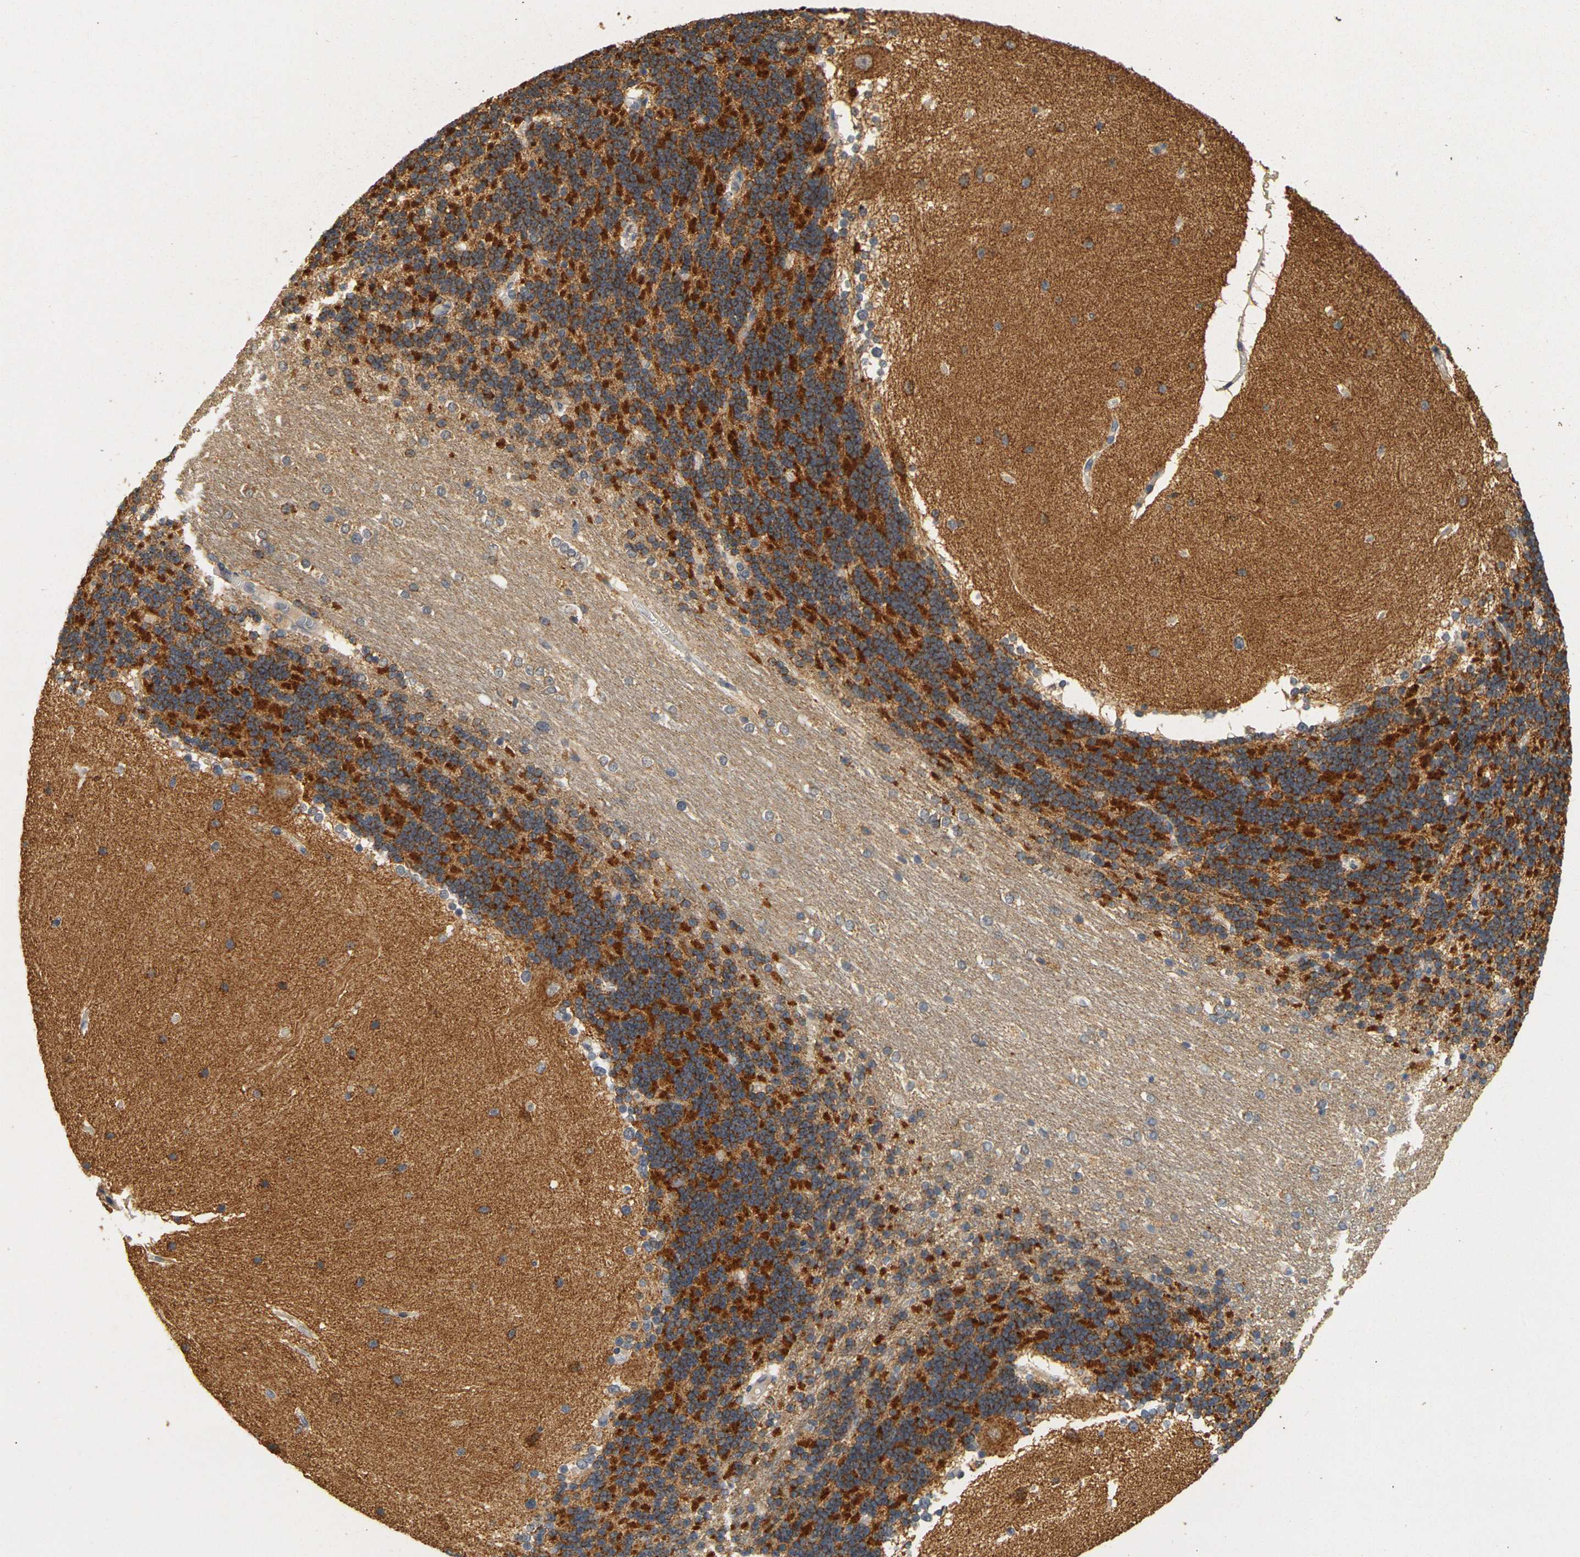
{"staining": {"intensity": "strong", "quantity": ">75%", "location": "cytoplasmic/membranous"}, "tissue": "cerebellum", "cell_type": "Cells in granular layer", "image_type": "normal", "snomed": [{"axis": "morphology", "description": "Normal tissue, NOS"}, {"axis": "topography", "description": "Cerebellum"}], "caption": "Strong cytoplasmic/membranous staining is identified in approximately >75% of cells in granular layer in normal cerebellum.", "gene": "GDAP1", "patient": {"sex": "female", "age": 54}}